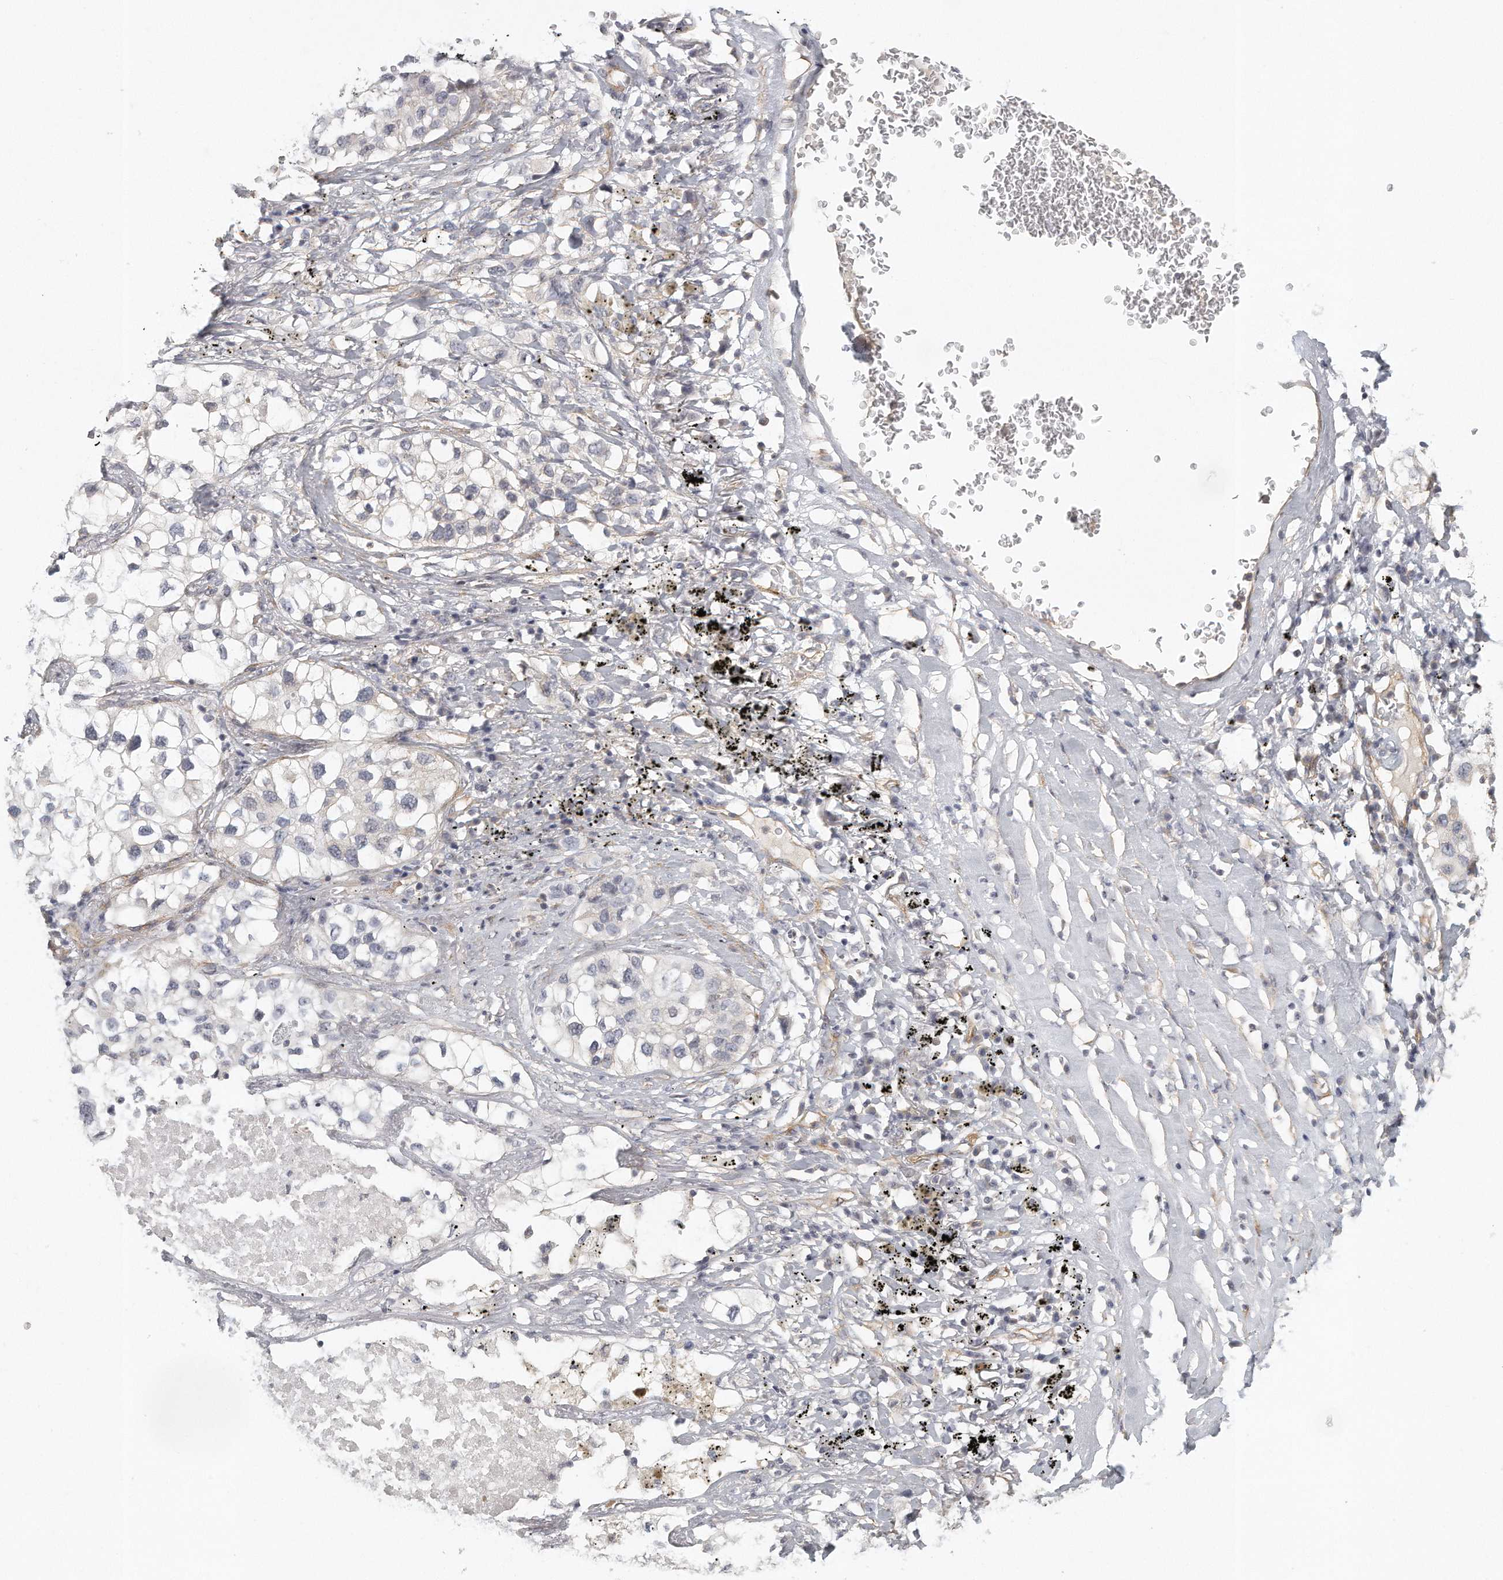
{"staining": {"intensity": "negative", "quantity": "none", "location": "none"}, "tissue": "lung cancer", "cell_type": "Tumor cells", "image_type": "cancer", "snomed": [{"axis": "morphology", "description": "Adenocarcinoma, NOS"}, {"axis": "topography", "description": "Lung"}], "caption": "Lung cancer stained for a protein using immunohistochemistry (IHC) displays no staining tumor cells.", "gene": "MTERF4", "patient": {"sex": "male", "age": 63}}